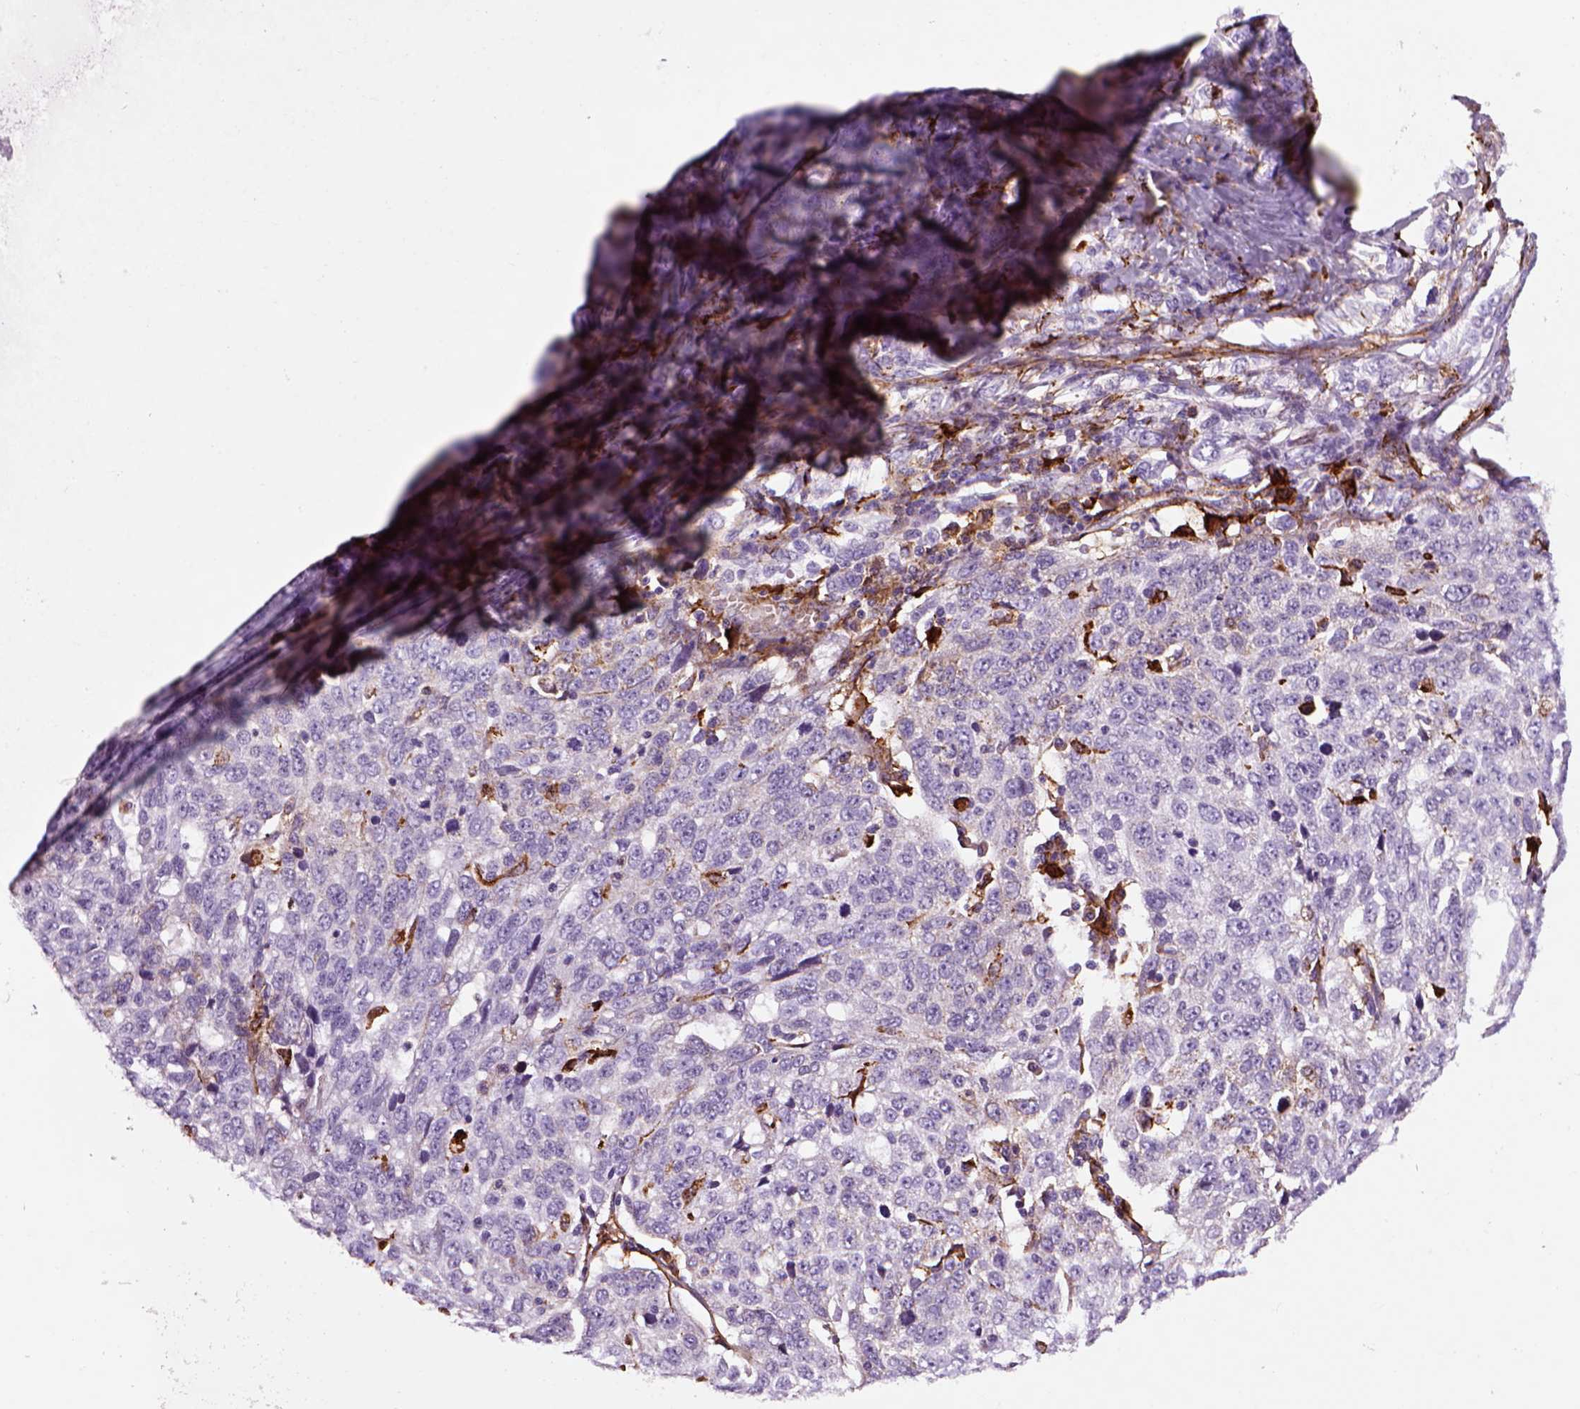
{"staining": {"intensity": "negative", "quantity": "none", "location": "none"}, "tissue": "ovarian cancer", "cell_type": "Tumor cells", "image_type": "cancer", "snomed": [{"axis": "morphology", "description": "Cystadenocarcinoma, serous, NOS"}, {"axis": "topography", "description": "Ovary"}], "caption": "Photomicrograph shows no significant protein staining in tumor cells of serous cystadenocarcinoma (ovarian).", "gene": "MARCKS", "patient": {"sex": "female", "age": 71}}